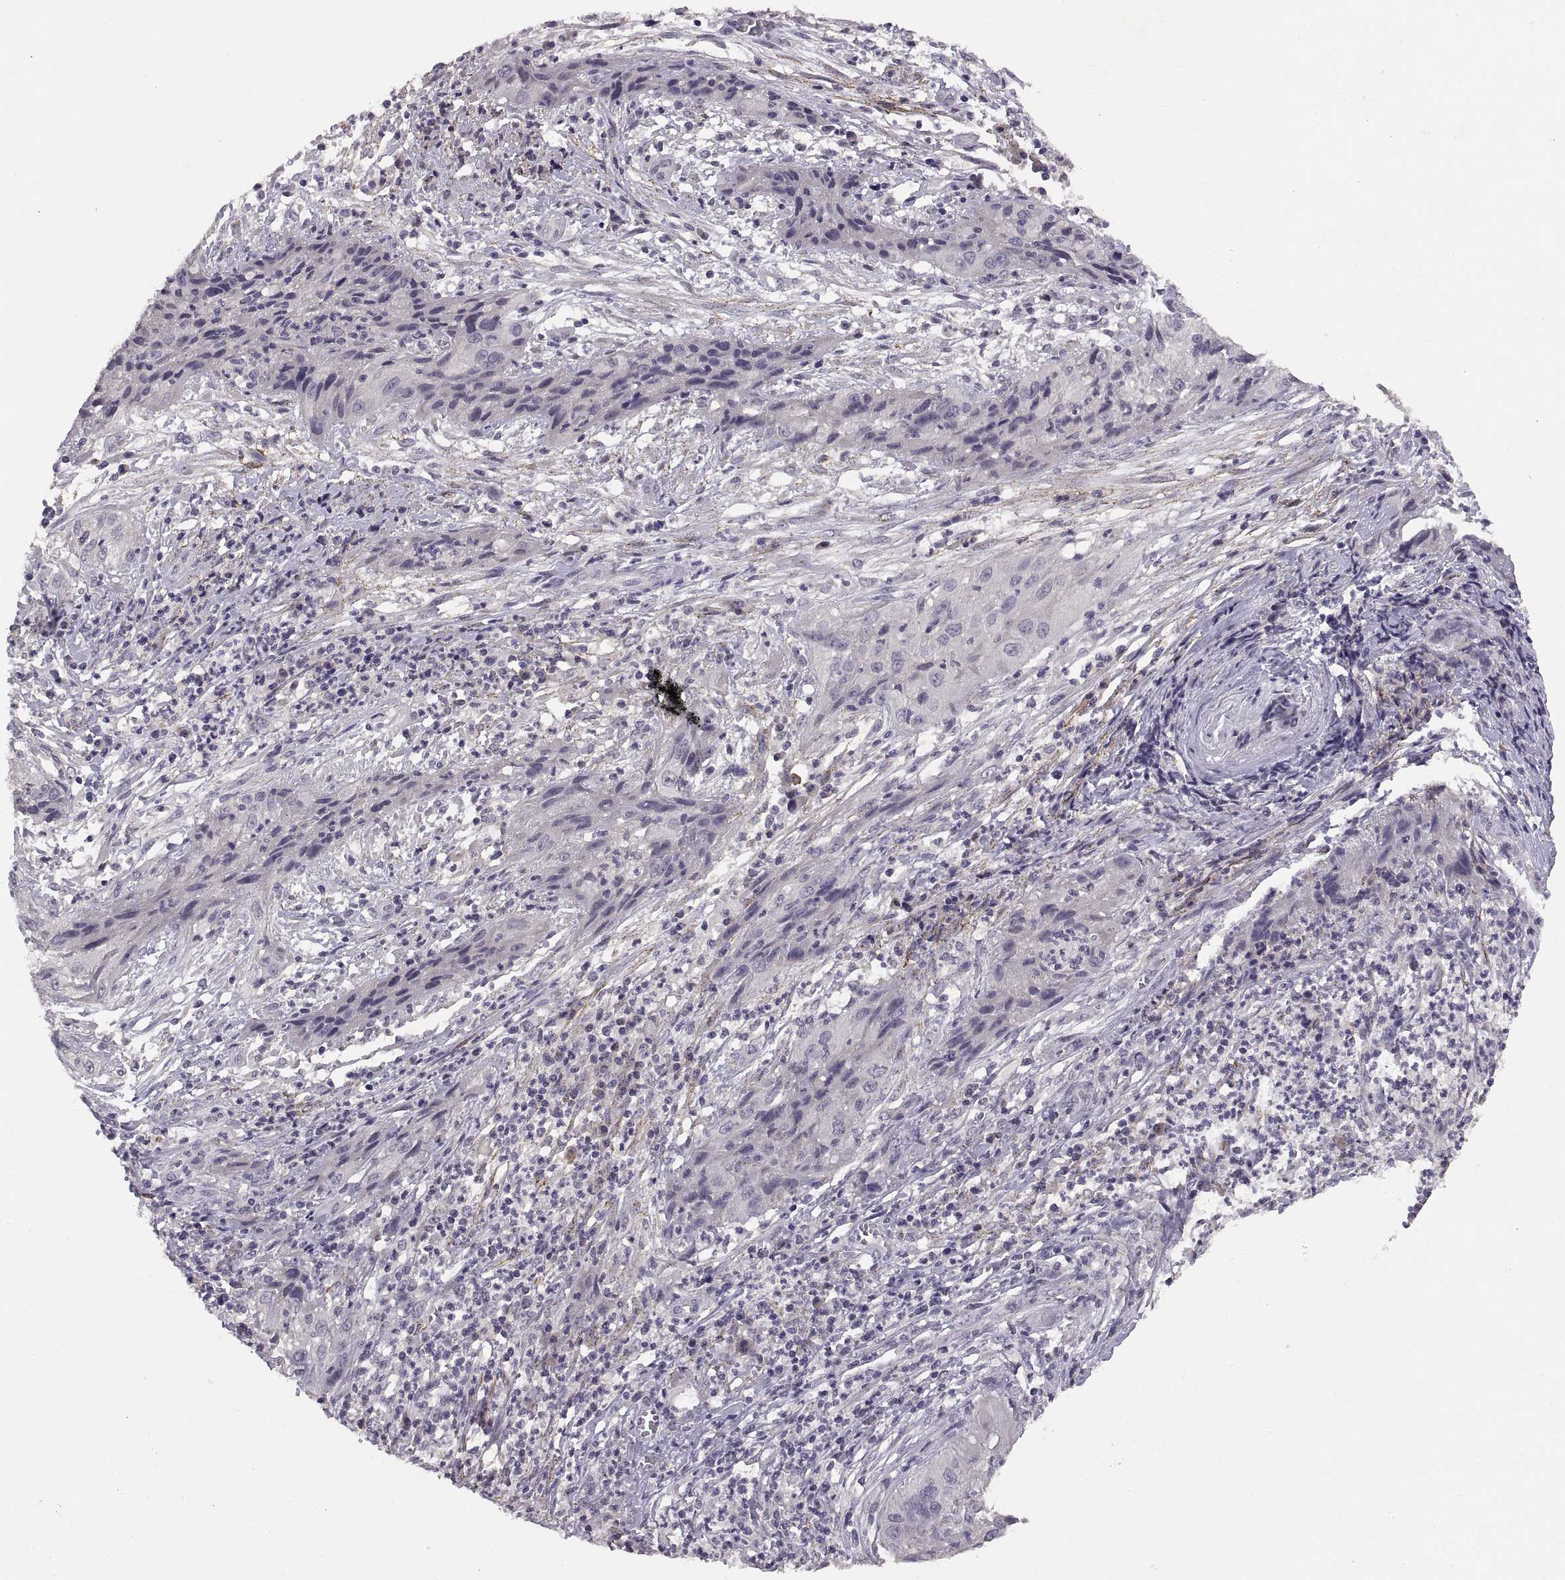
{"staining": {"intensity": "negative", "quantity": "none", "location": "none"}, "tissue": "cervical cancer", "cell_type": "Tumor cells", "image_type": "cancer", "snomed": [{"axis": "morphology", "description": "Squamous cell carcinoma, NOS"}, {"axis": "topography", "description": "Cervix"}], "caption": "High power microscopy photomicrograph of an immunohistochemistry micrograph of cervical cancer (squamous cell carcinoma), revealing no significant positivity in tumor cells.", "gene": "CDH2", "patient": {"sex": "female", "age": 32}}